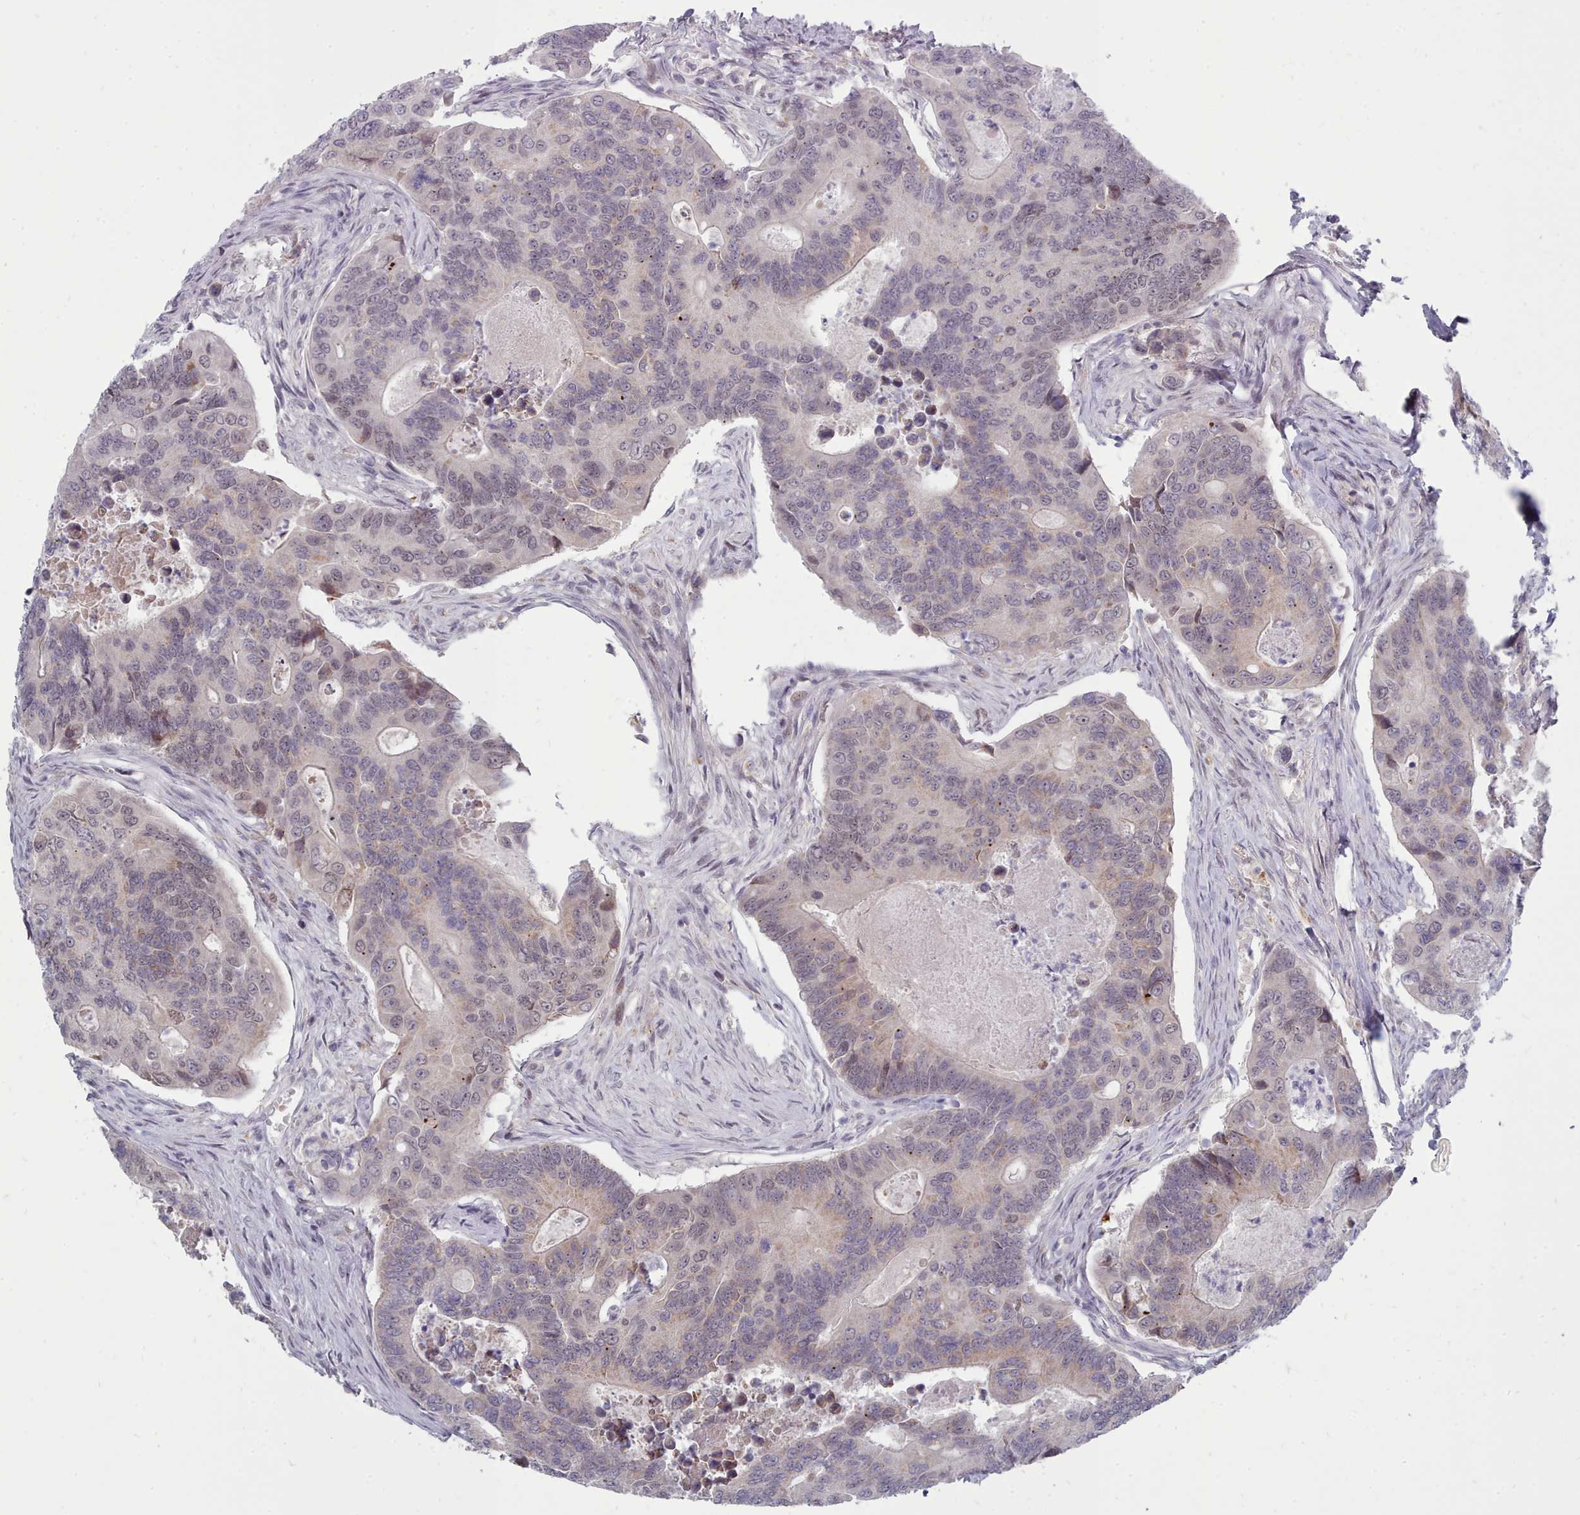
{"staining": {"intensity": "weak", "quantity": "<25%", "location": "cytoplasmic/membranous"}, "tissue": "colorectal cancer", "cell_type": "Tumor cells", "image_type": "cancer", "snomed": [{"axis": "morphology", "description": "Adenocarcinoma, NOS"}, {"axis": "topography", "description": "Colon"}], "caption": "Immunohistochemical staining of human adenocarcinoma (colorectal) displays no significant staining in tumor cells.", "gene": "GINS1", "patient": {"sex": "female", "age": 67}}